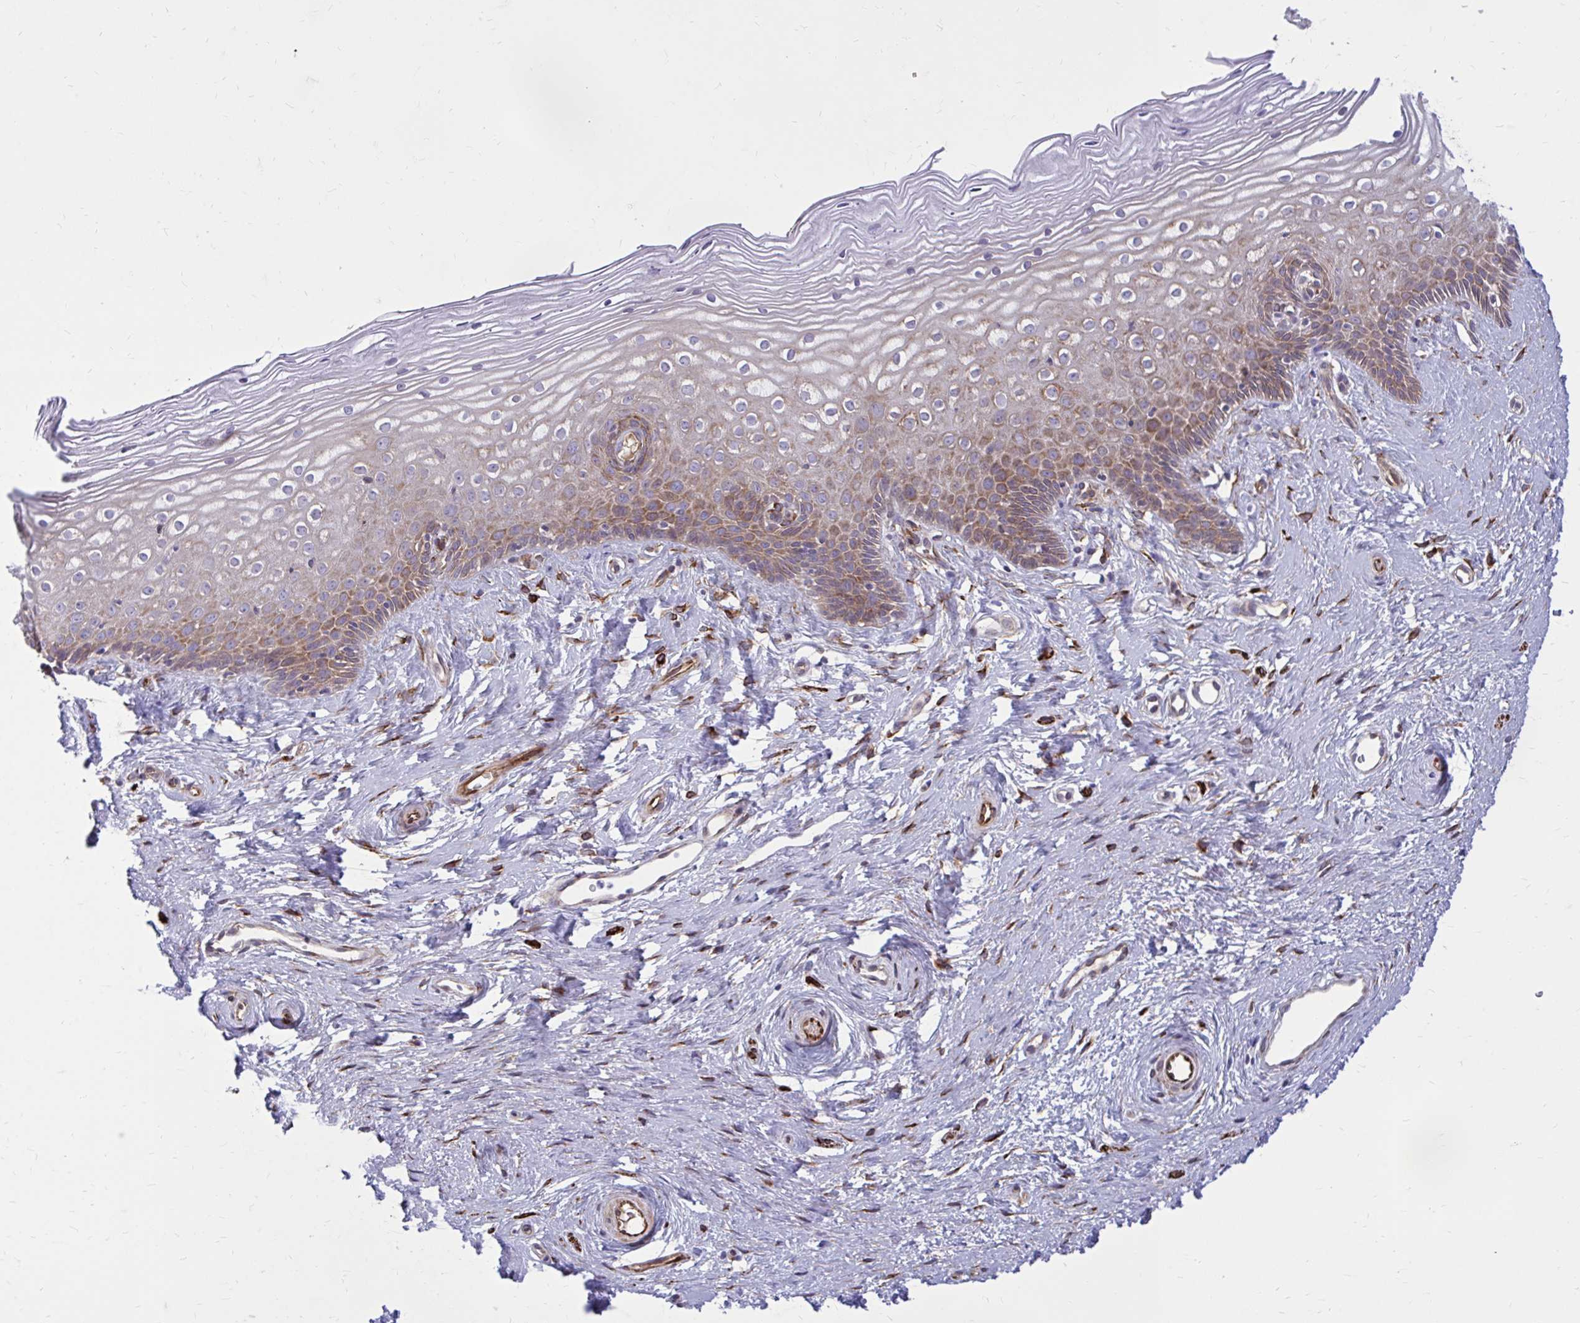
{"staining": {"intensity": "moderate", "quantity": ">75%", "location": "cytoplasmic/membranous"}, "tissue": "cervix", "cell_type": "Squamous epithelial cells", "image_type": "normal", "snomed": [{"axis": "morphology", "description": "Normal tissue, NOS"}, {"axis": "topography", "description": "Cervix"}], "caption": "Squamous epithelial cells exhibit moderate cytoplasmic/membranous positivity in approximately >75% of cells in normal cervix. Using DAB (3,3'-diaminobenzidine) (brown) and hematoxylin (blue) stains, captured at high magnification using brightfield microscopy.", "gene": "BEND5", "patient": {"sex": "female", "age": 40}}